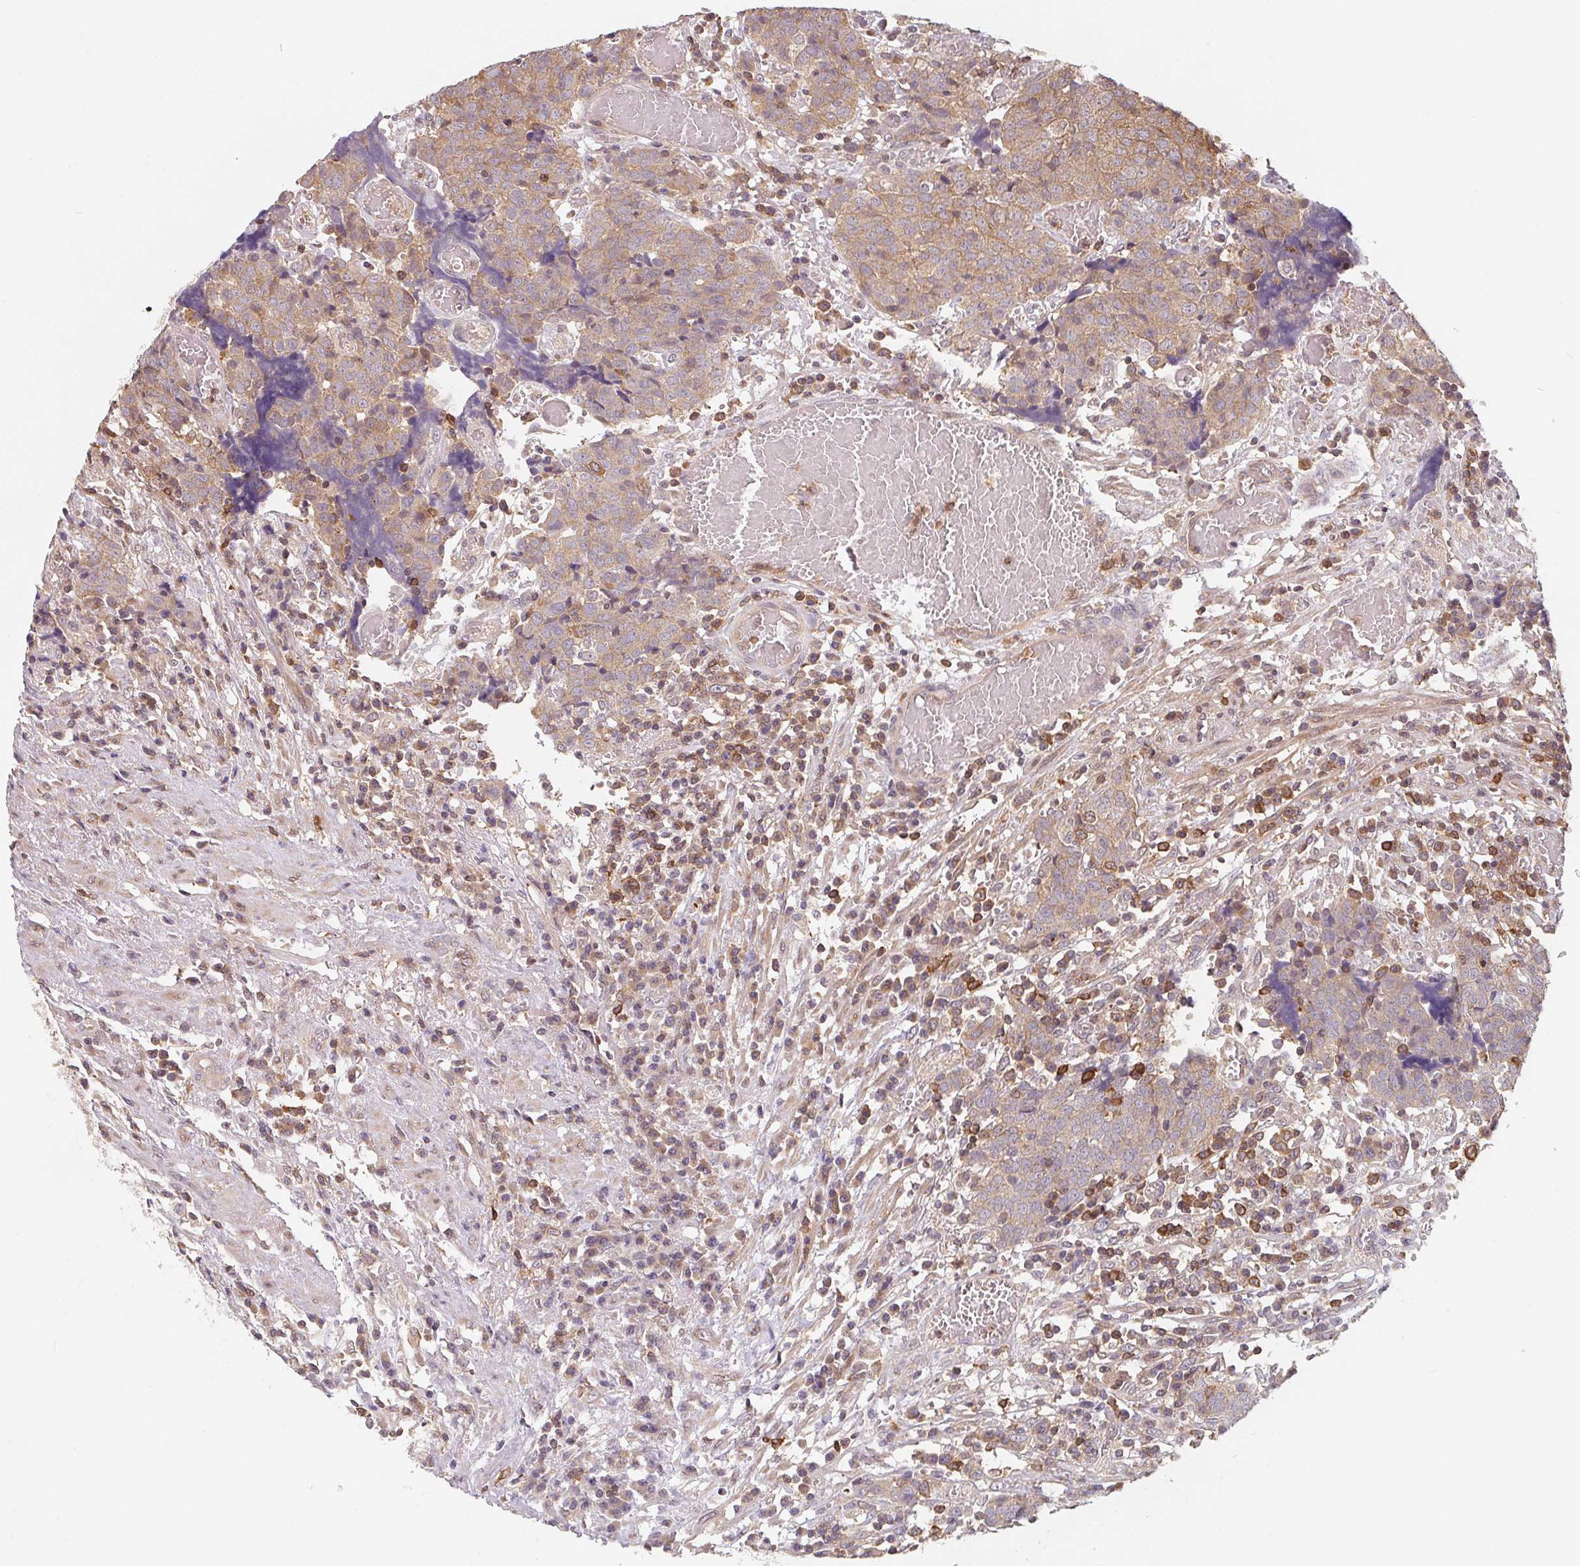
{"staining": {"intensity": "weak", "quantity": "<25%", "location": "cytoplasmic/membranous"}, "tissue": "prostate cancer", "cell_type": "Tumor cells", "image_type": "cancer", "snomed": [{"axis": "morphology", "description": "Adenocarcinoma, High grade"}, {"axis": "topography", "description": "Prostate and seminal vesicle, NOS"}], "caption": "IHC of human prostate high-grade adenocarcinoma shows no expression in tumor cells.", "gene": "ANKRD13A", "patient": {"sex": "male", "age": 60}}